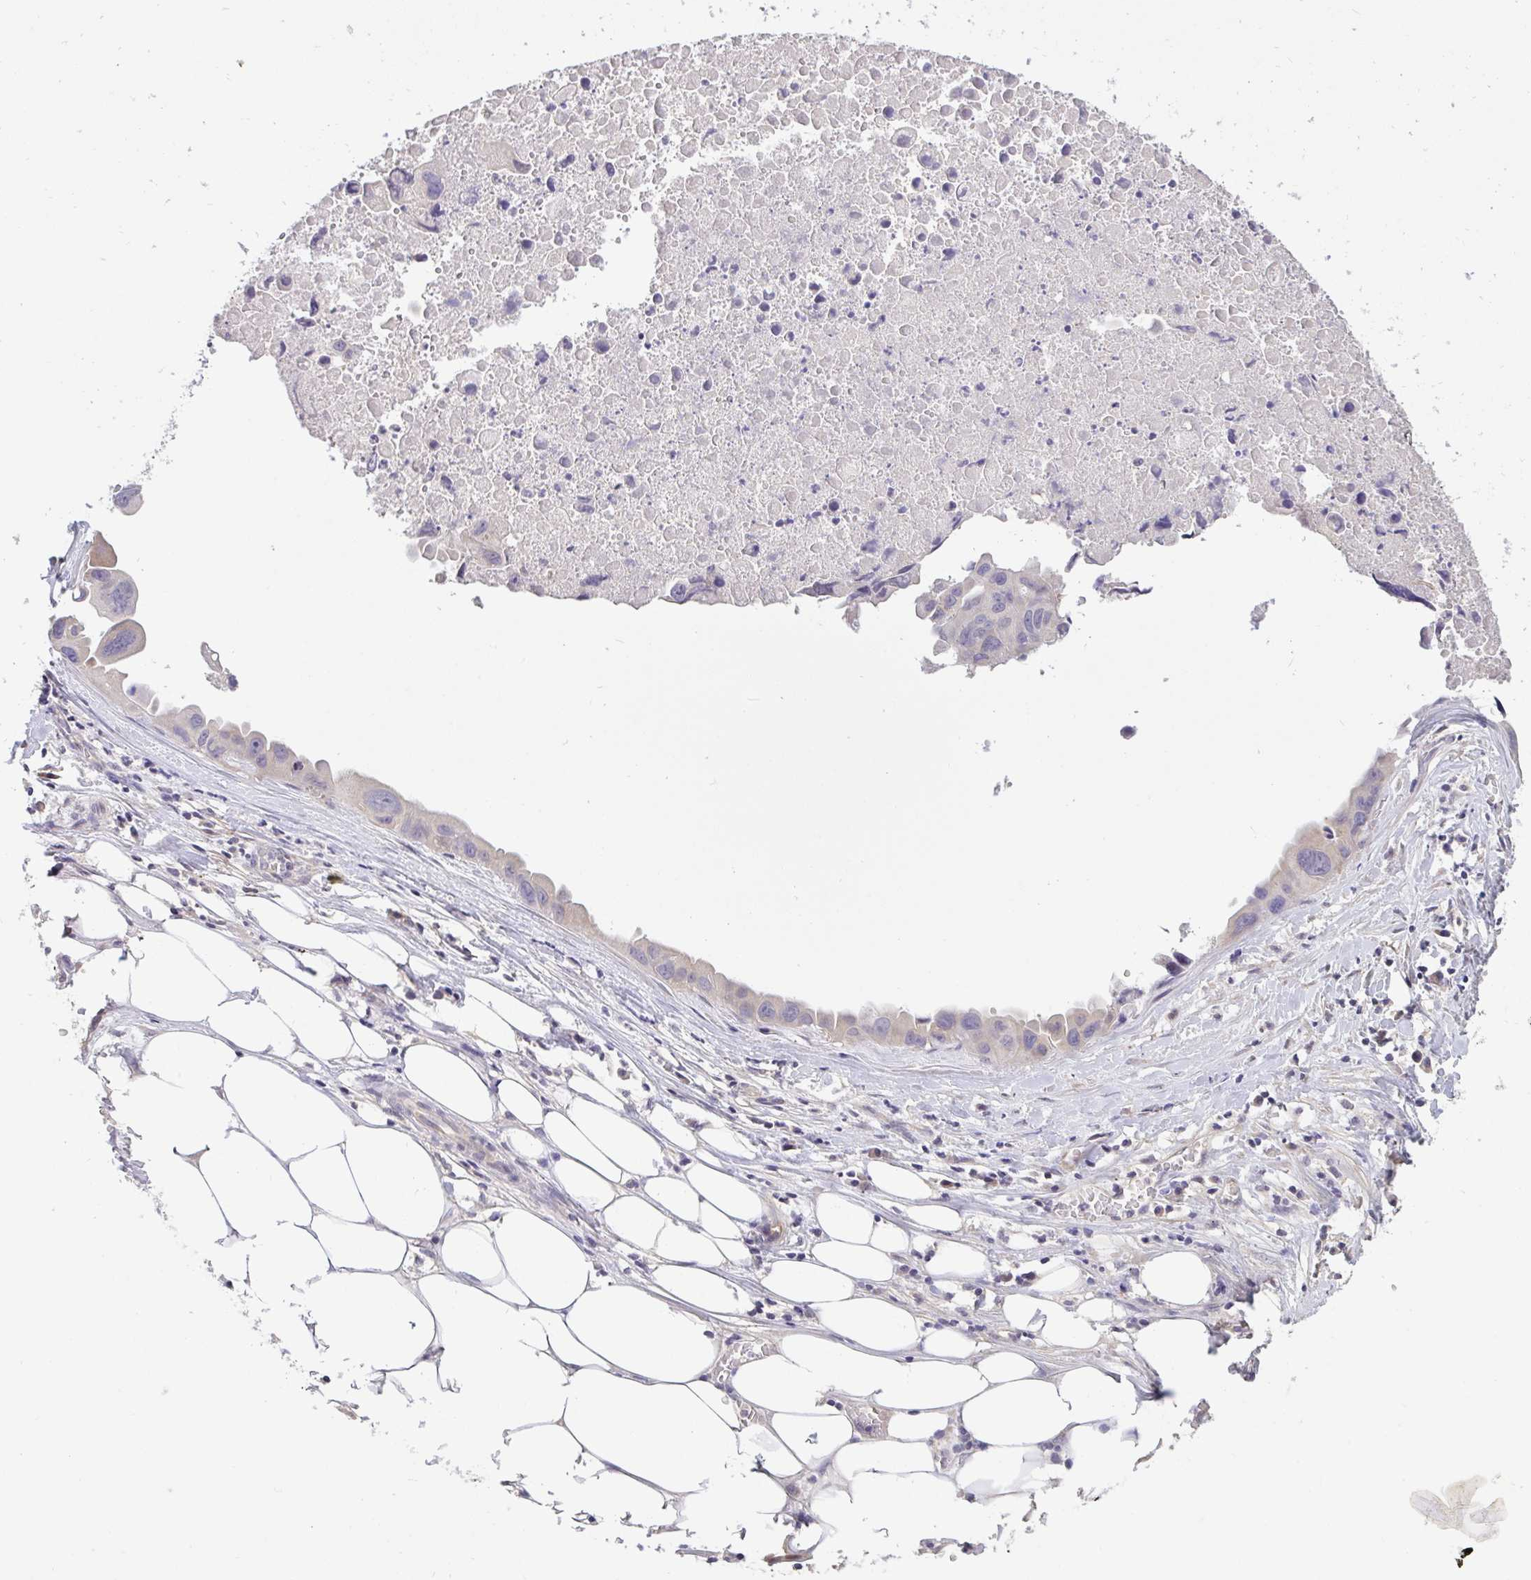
{"staining": {"intensity": "negative", "quantity": "none", "location": "none"}, "tissue": "lung cancer", "cell_type": "Tumor cells", "image_type": "cancer", "snomed": [{"axis": "morphology", "description": "Adenocarcinoma, NOS"}, {"axis": "topography", "description": "Lymph node"}, {"axis": "topography", "description": "Lung"}], "caption": "DAB immunohistochemical staining of adenocarcinoma (lung) shows no significant expression in tumor cells.", "gene": "C19orf54", "patient": {"sex": "male", "age": 64}}